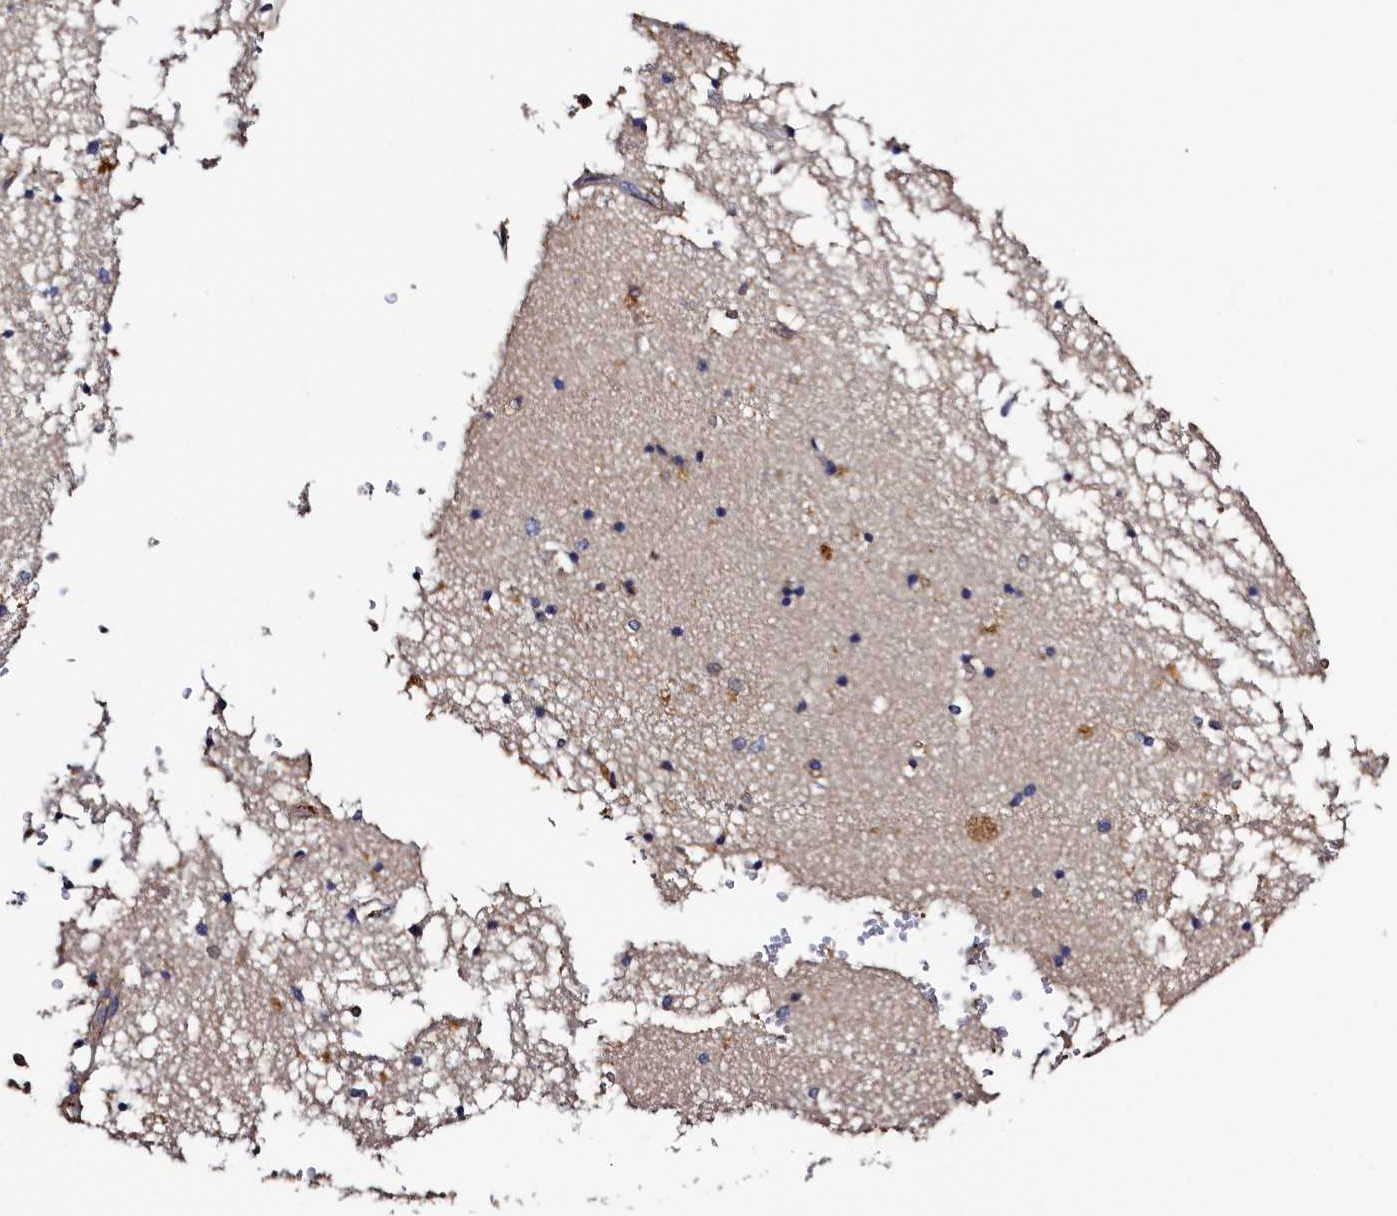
{"staining": {"intensity": "negative", "quantity": "none", "location": "none"}, "tissue": "hippocampus", "cell_type": "Glial cells", "image_type": "normal", "snomed": [{"axis": "morphology", "description": "Normal tissue, NOS"}, {"axis": "topography", "description": "Hippocampus"}], "caption": "DAB (3,3'-diaminobenzidine) immunohistochemical staining of unremarkable hippocampus exhibits no significant positivity in glial cells.", "gene": "TK2", "patient": {"sex": "male", "age": 70}}